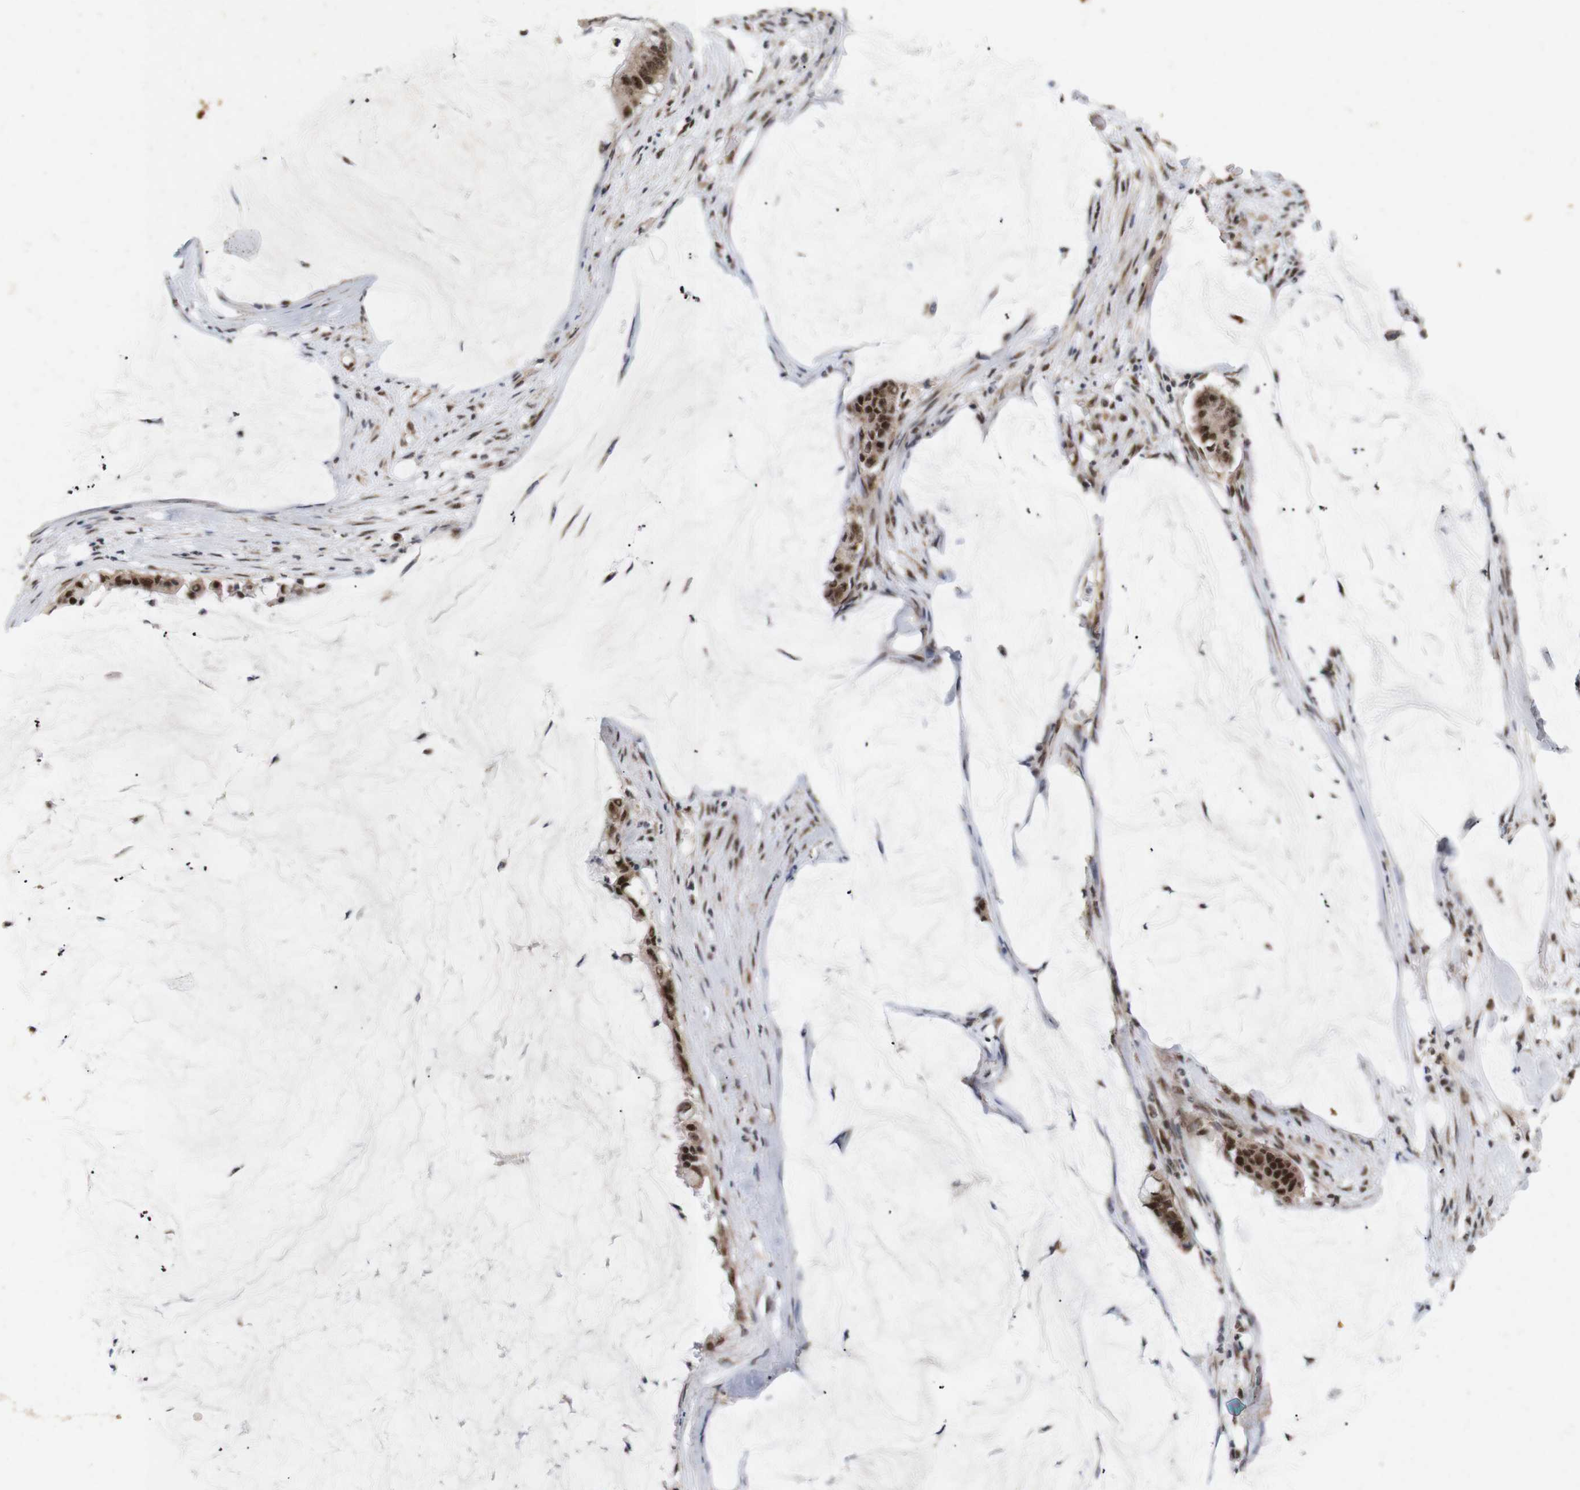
{"staining": {"intensity": "moderate", "quantity": ">75%", "location": "cytoplasmic/membranous,nuclear"}, "tissue": "pancreatic cancer", "cell_type": "Tumor cells", "image_type": "cancer", "snomed": [{"axis": "morphology", "description": "Adenocarcinoma, NOS"}, {"axis": "topography", "description": "Pancreas"}], "caption": "Immunohistochemistry micrograph of neoplastic tissue: pancreatic cancer stained using immunohistochemistry exhibits medium levels of moderate protein expression localized specifically in the cytoplasmic/membranous and nuclear of tumor cells, appearing as a cytoplasmic/membranous and nuclear brown color.", "gene": "PYM1", "patient": {"sex": "male", "age": 41}}